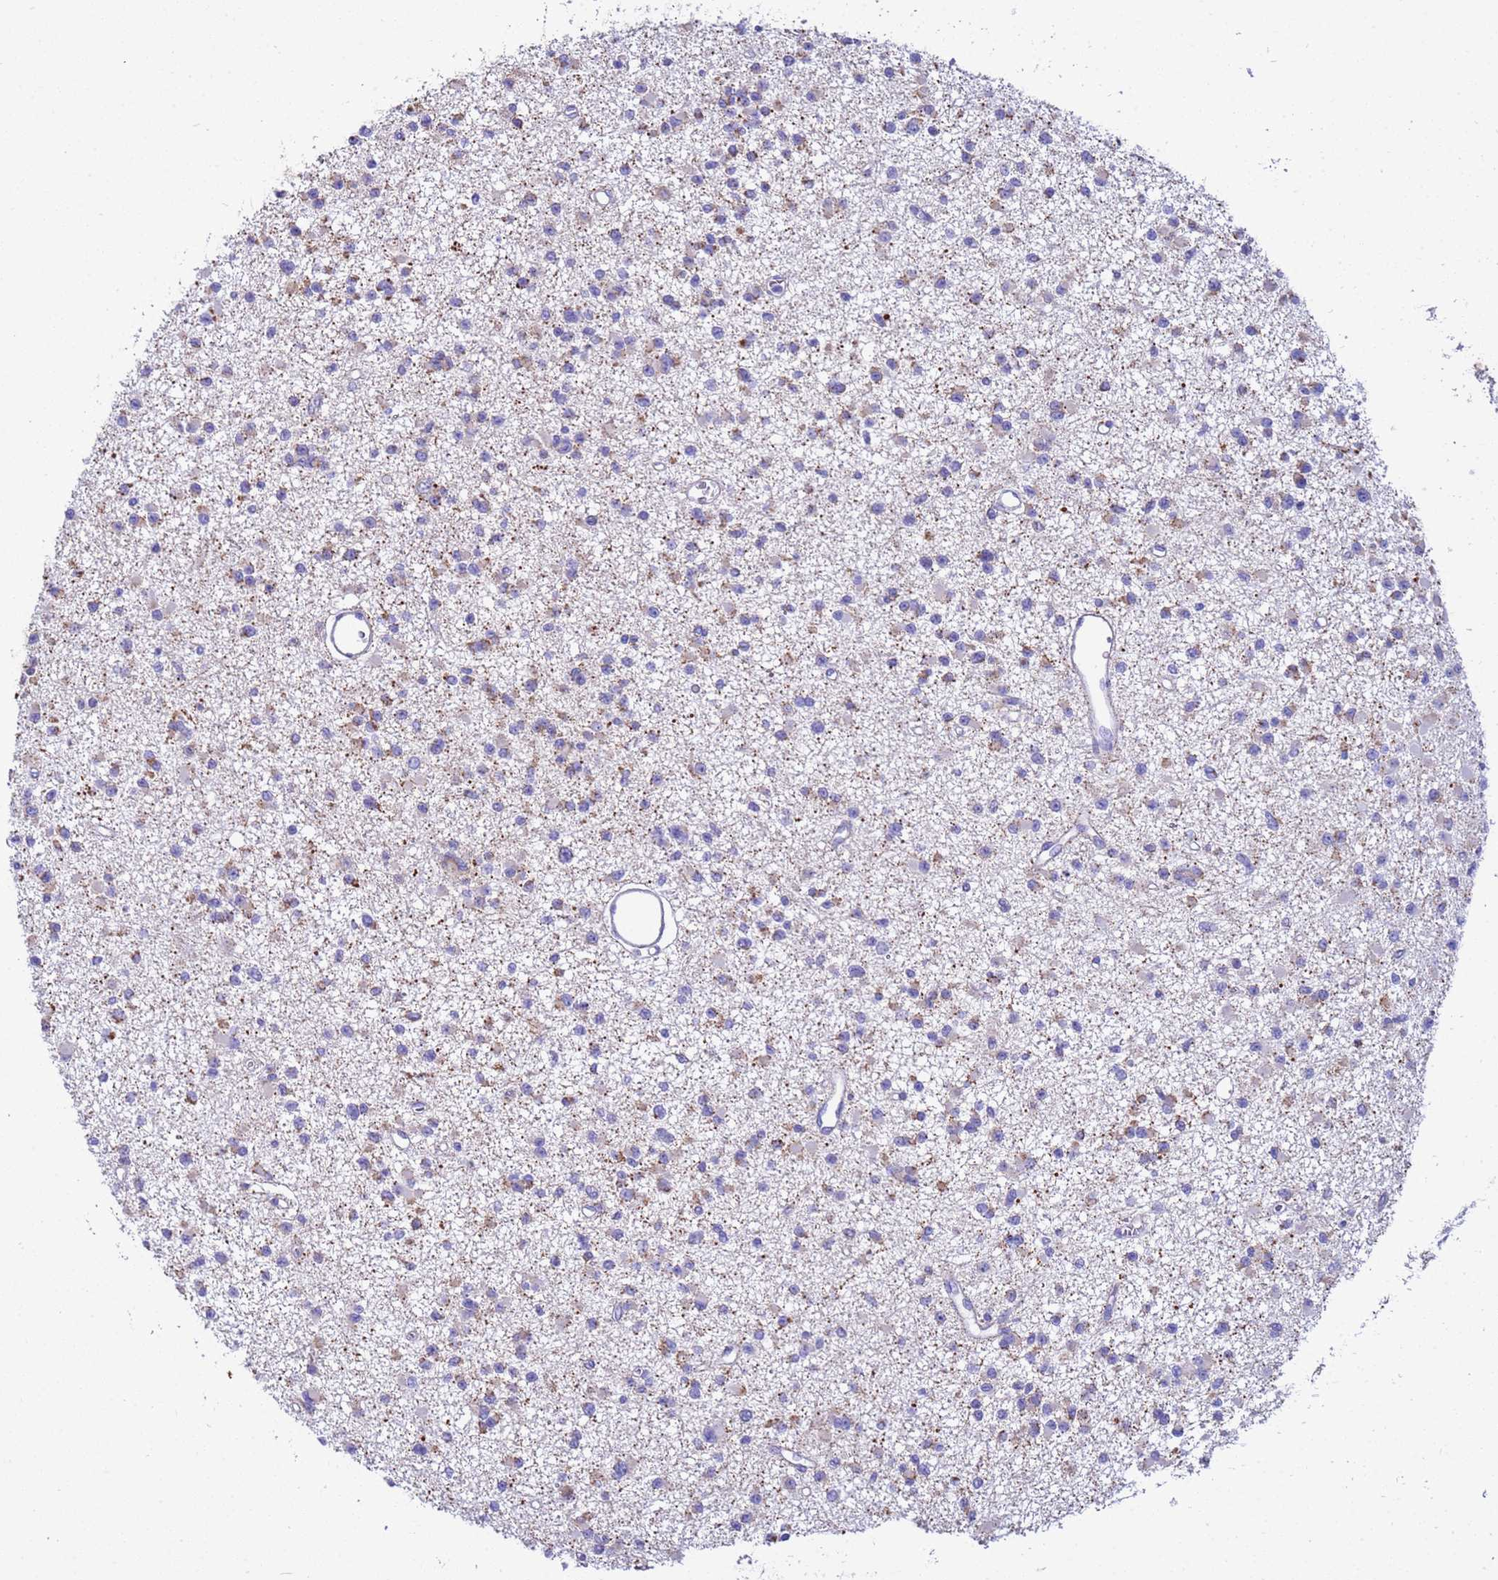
{"staining": {"intensity": "negative", "quantity": "none", "location": "none"}, "tissue": "glioma", "cell_type": "Tumor cells", "image_type": "cancer", "snomed": [{"axis": "morphology", "description": "Glioma, malignant, Low grade"}, {"axis": "topography", "description": "Brain"}], "caption": "Tumor cells are negative for brown protein staining in glioma.", "gene": "RNF165", "patient": {"sex": "female", "age": 22}}